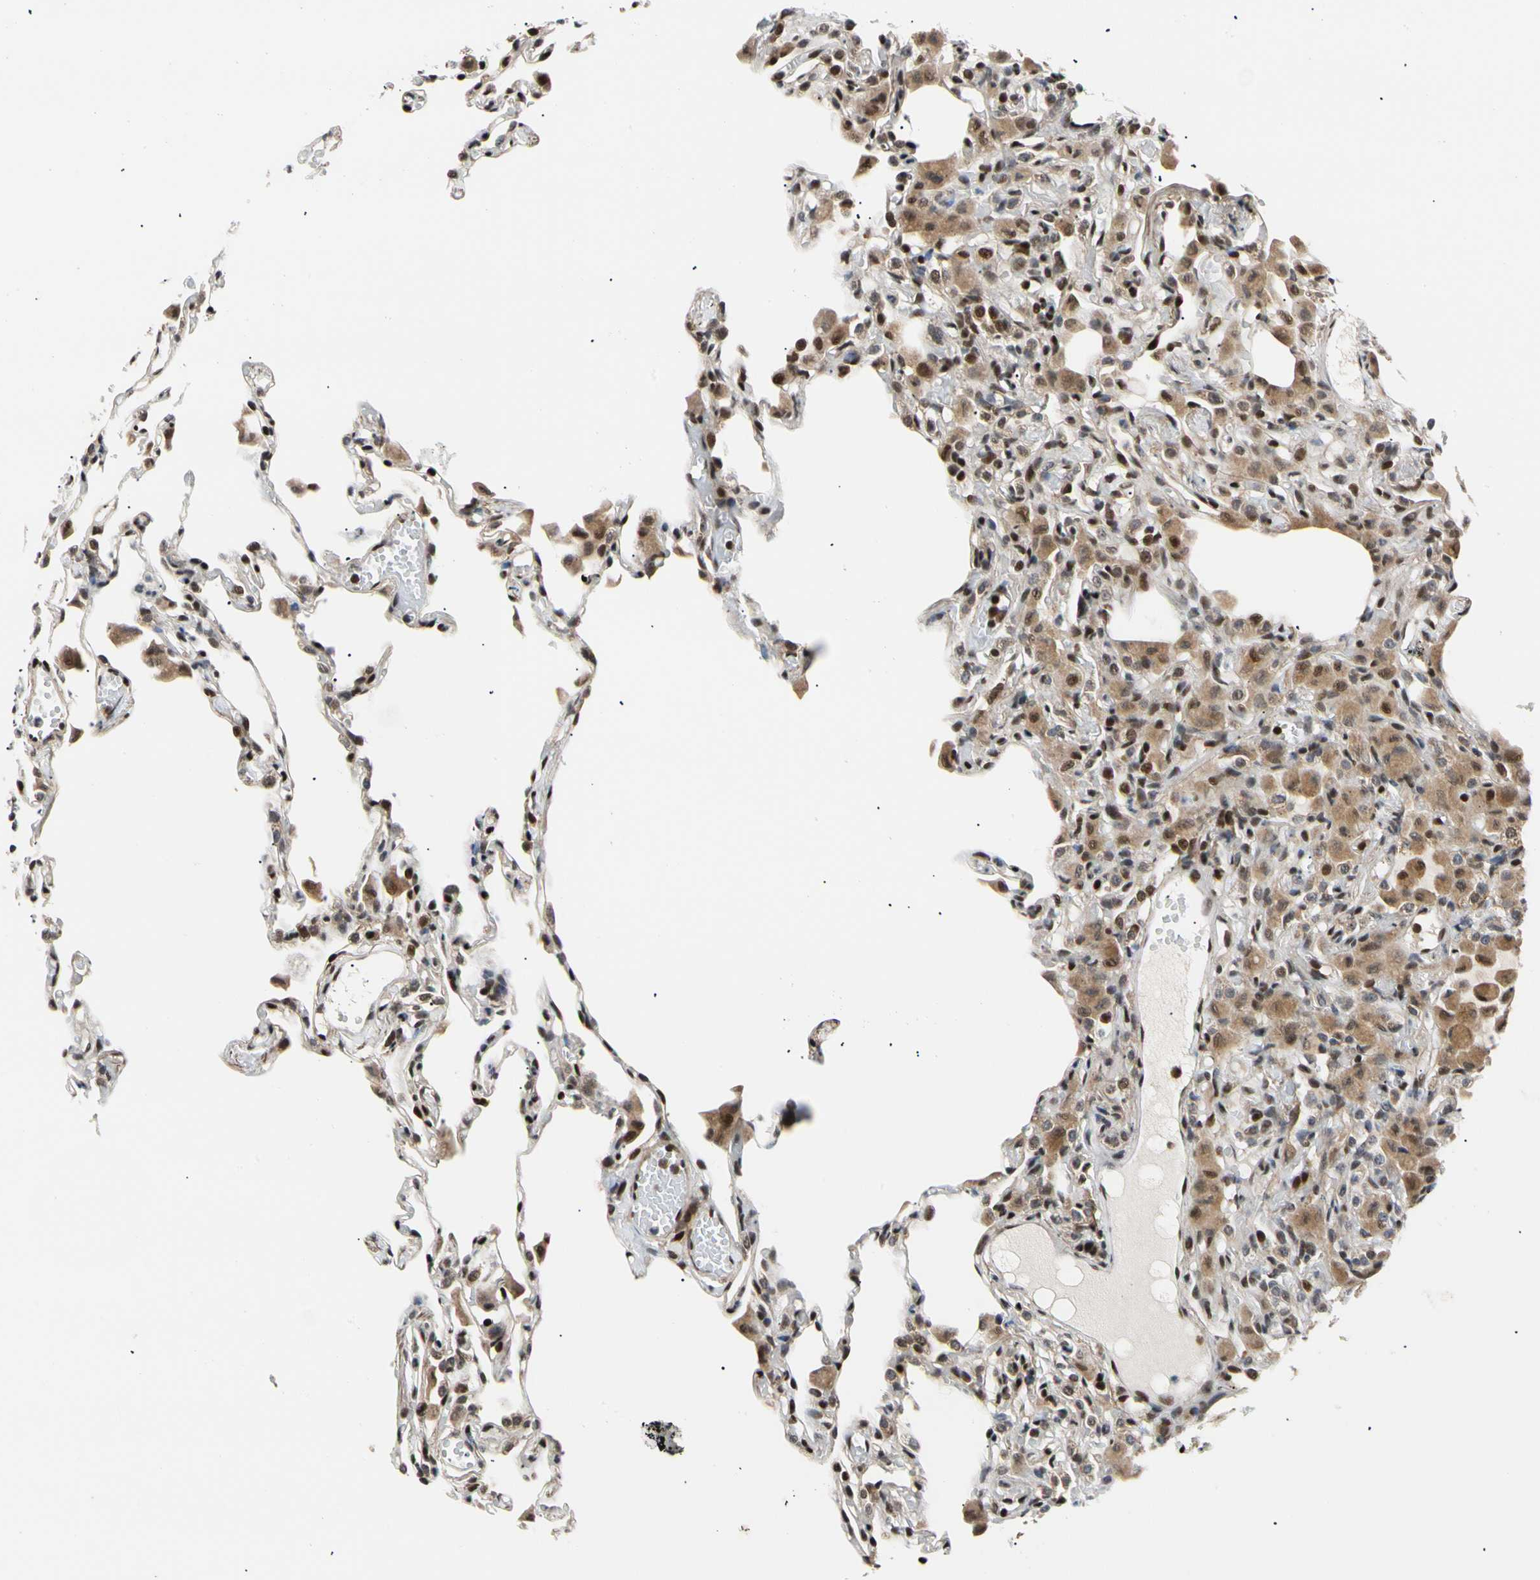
{"staining": {"intensity": "moderate", "quantity": "25%-75%", "location": "nuclear"}, "tissue": "lung", "cell_type": "Alveolar cells", "image_type": "normal", "snomed": [{"axis": "morphology", "description": "Normal tissue, NOS"}, {"axis": "topography", "description": "Lung"}], "caption": "The micrograph shows immunohistochemical staining of unremarkable lung. There is moderate nuclear expression is seen in about 25%-75% of alveolar cells.", "gene": "E2F1", "patient": {"sex": "female", "age": 49}}